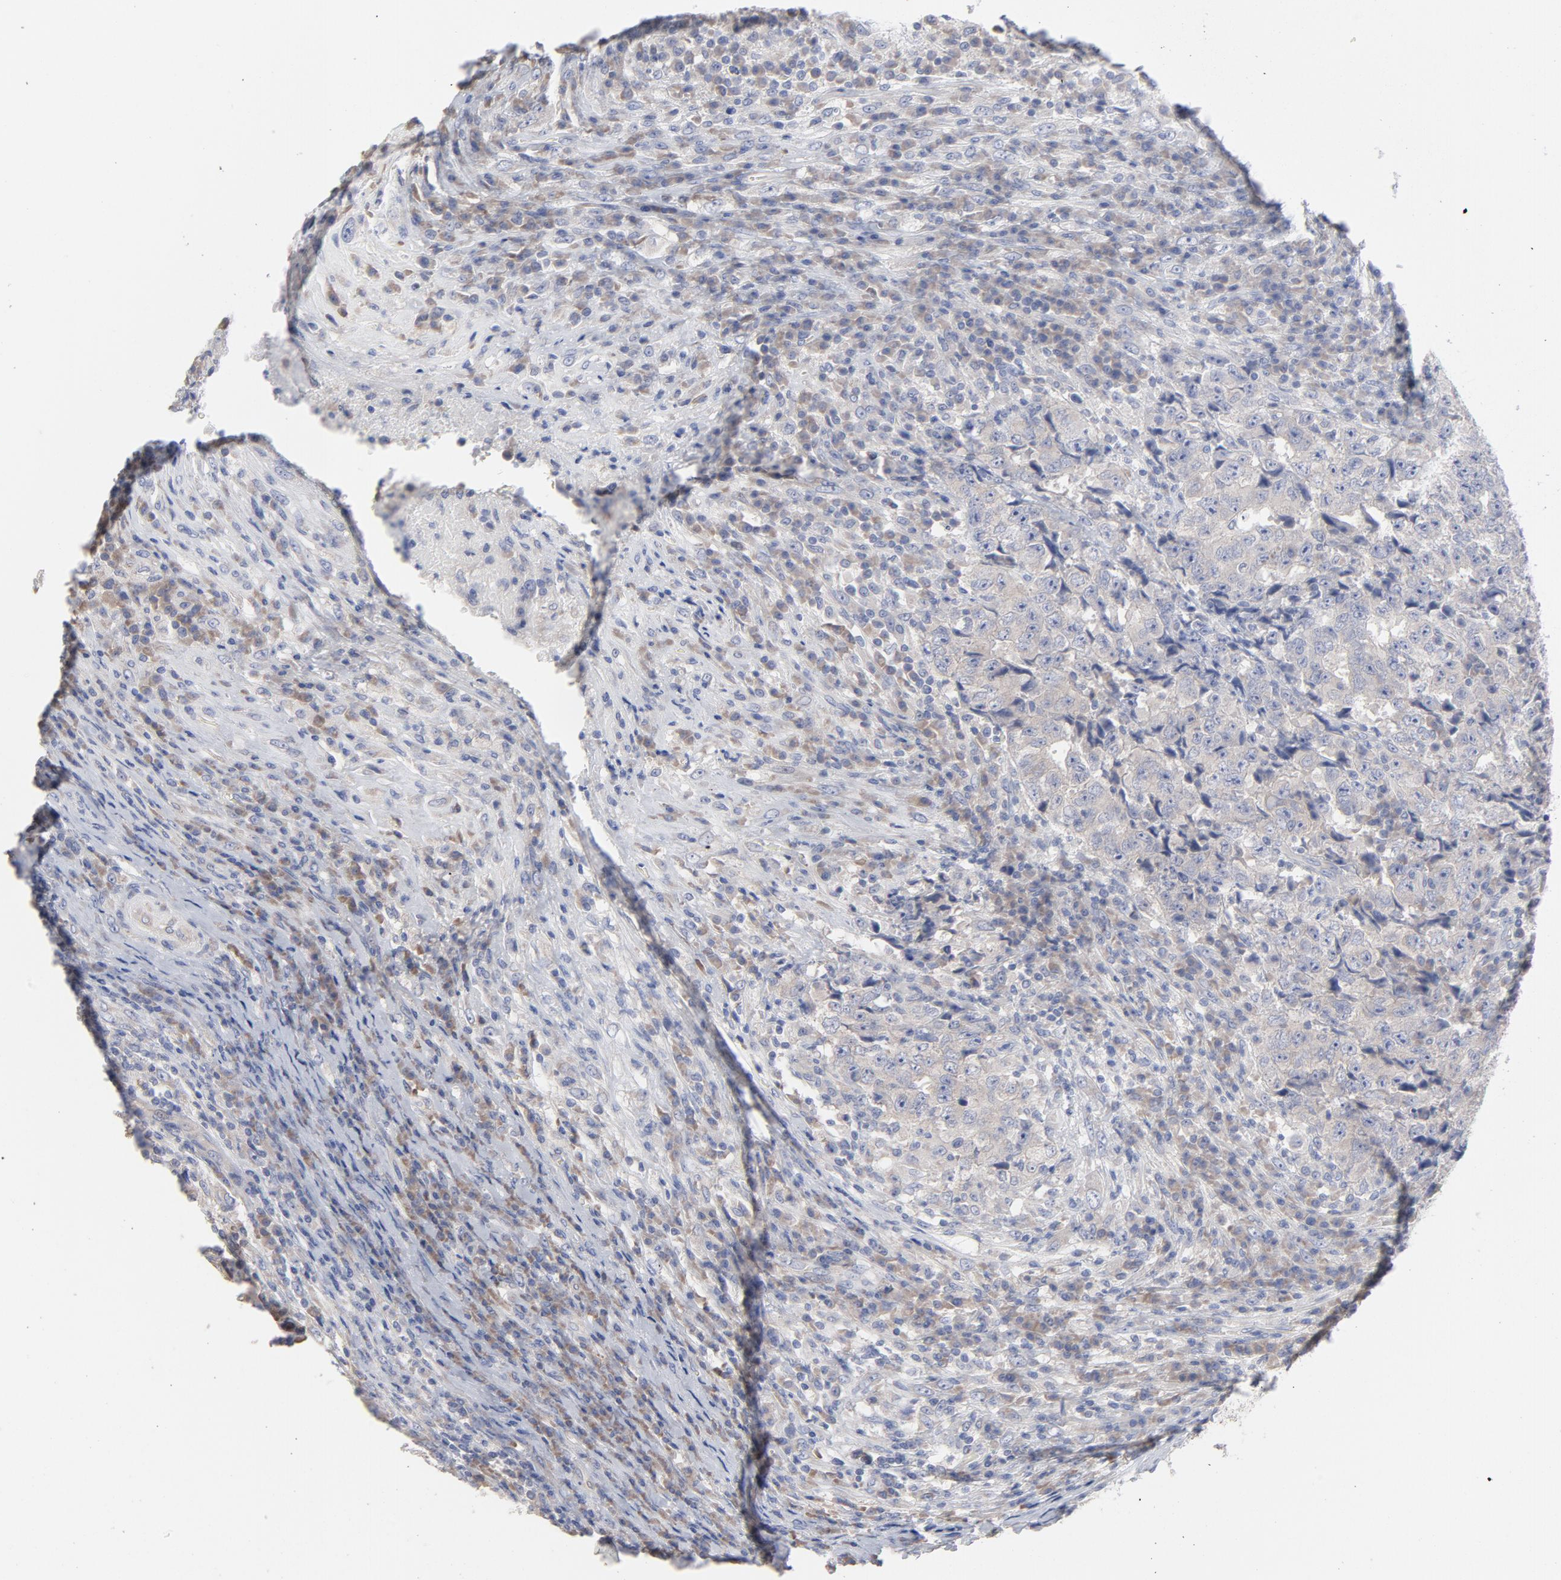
{"staining": {"intensity": "weak", "quantity": "25%-75%", "location": "cytoplasmic/membranous"}, "tissue": "testis cancer", "cell_type": "Tumor cells", "image_type": "cancer", "snomed": [{"axis": "morphology", "description": "Necrosis, NOS"}, {"axis": "morphology", "description": "Carcinoma, Embryonal, NOS"}, {"axis": "topography", "description": "Testis"}], "caption": "Testis cancer (embryonal carcinoma) stained with a brown dye reveals weak cytoplasmic/membranous positive staining in about 25%-75% of tumor cells.", "gene": "CPE", "patient": {"sex": "male", "age": 19}}